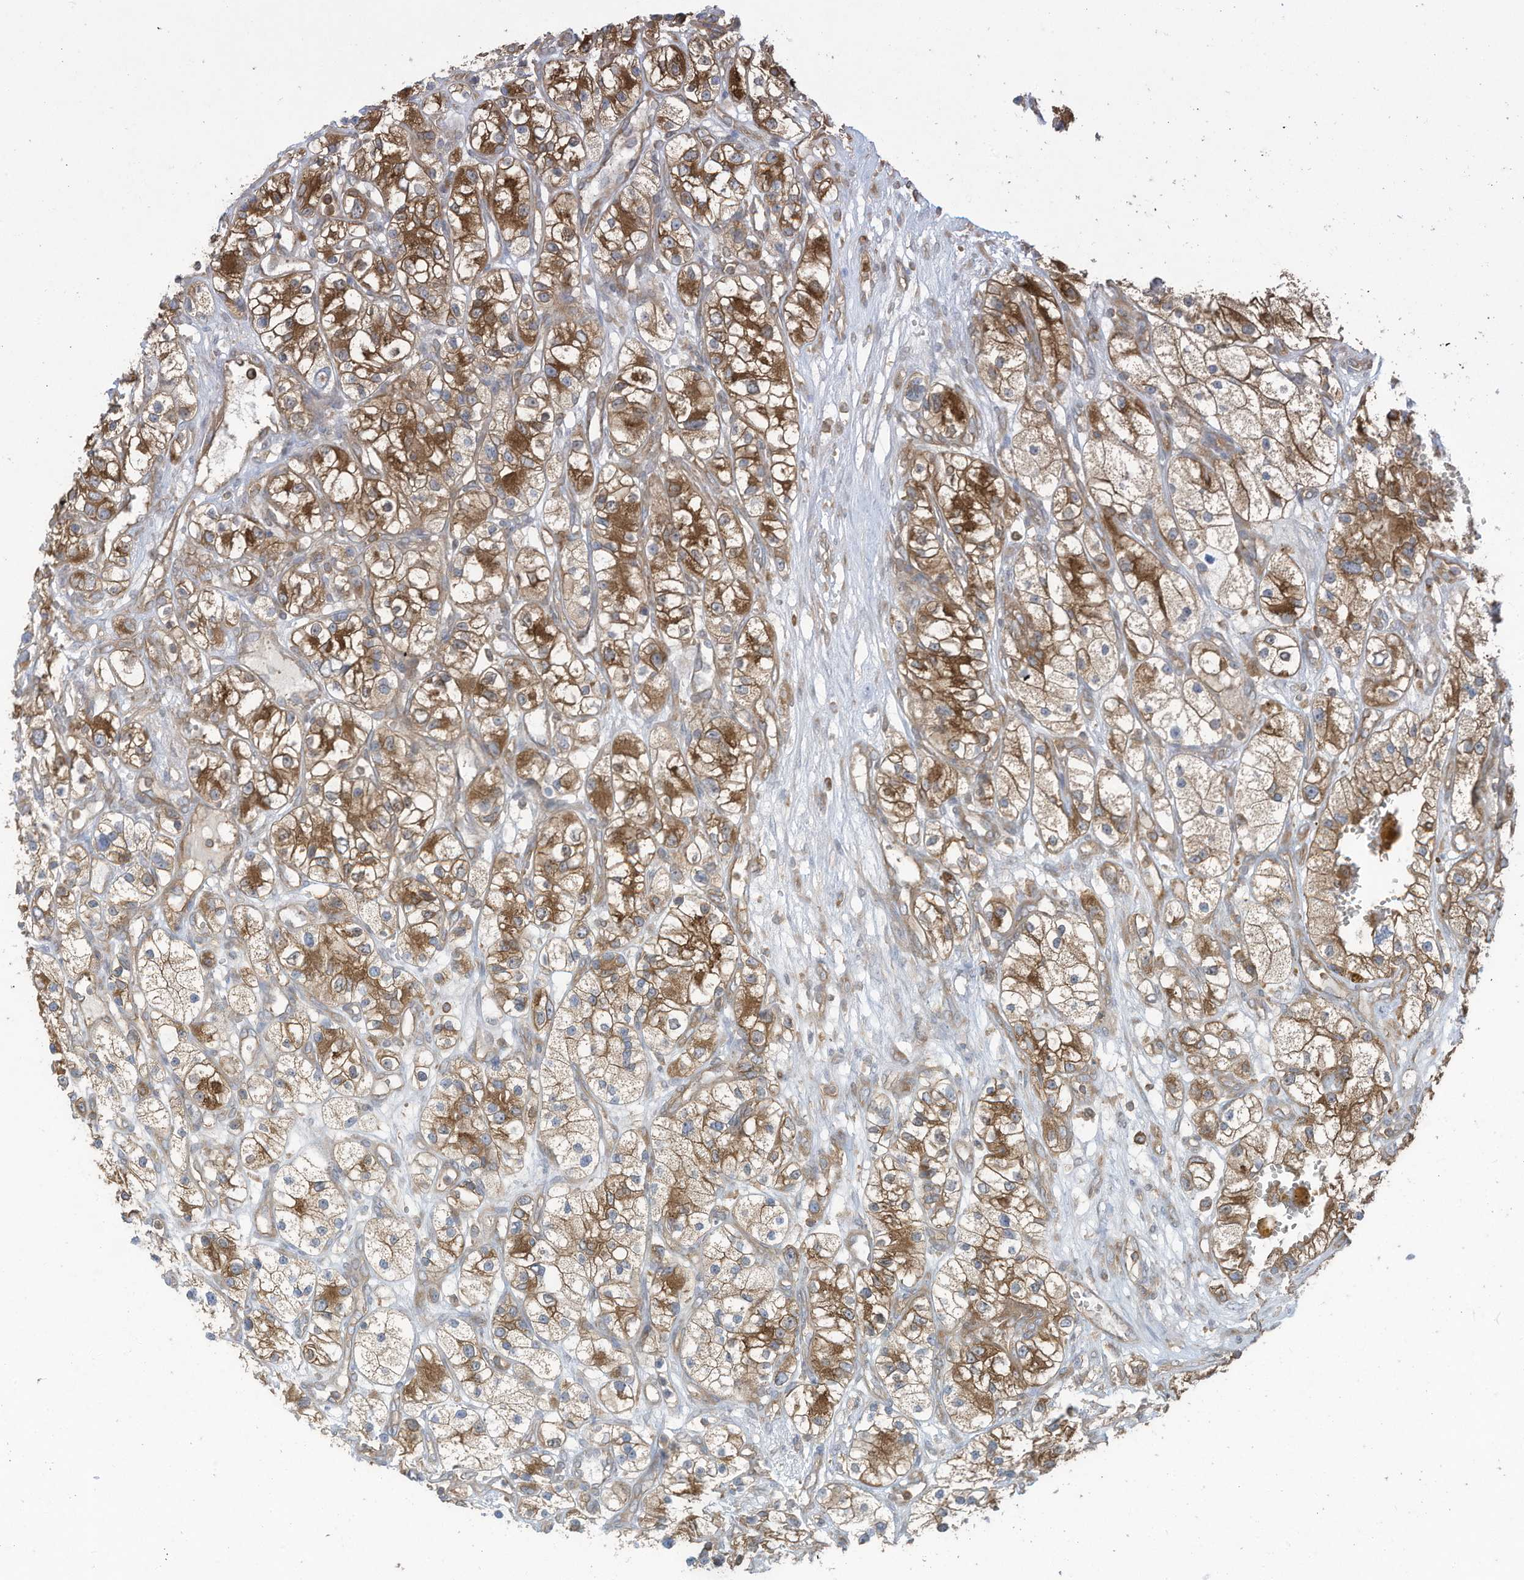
{"staining": {"intensity": "moderate", "quantity": ">75%", "location": "cytoplasmic/membranous"}, "tissue": "renal cancer", "cell_type": "Tumor cells", "image_type": "cancer", "snomed": [{"axis": "morphology", "description": "Adenocarcinoma, NOS"}, {"axis": "topography", "description": "Kidney"}], "caption": "There is medium levels of moderate cytoplasmic/membranous positivity in tumor cells of renal adenocarcinoma, as demonstrated by immunohistochemical staining (brown color).", "gene": "OLA1", "patient": {"sex": "female", "age": 57}}